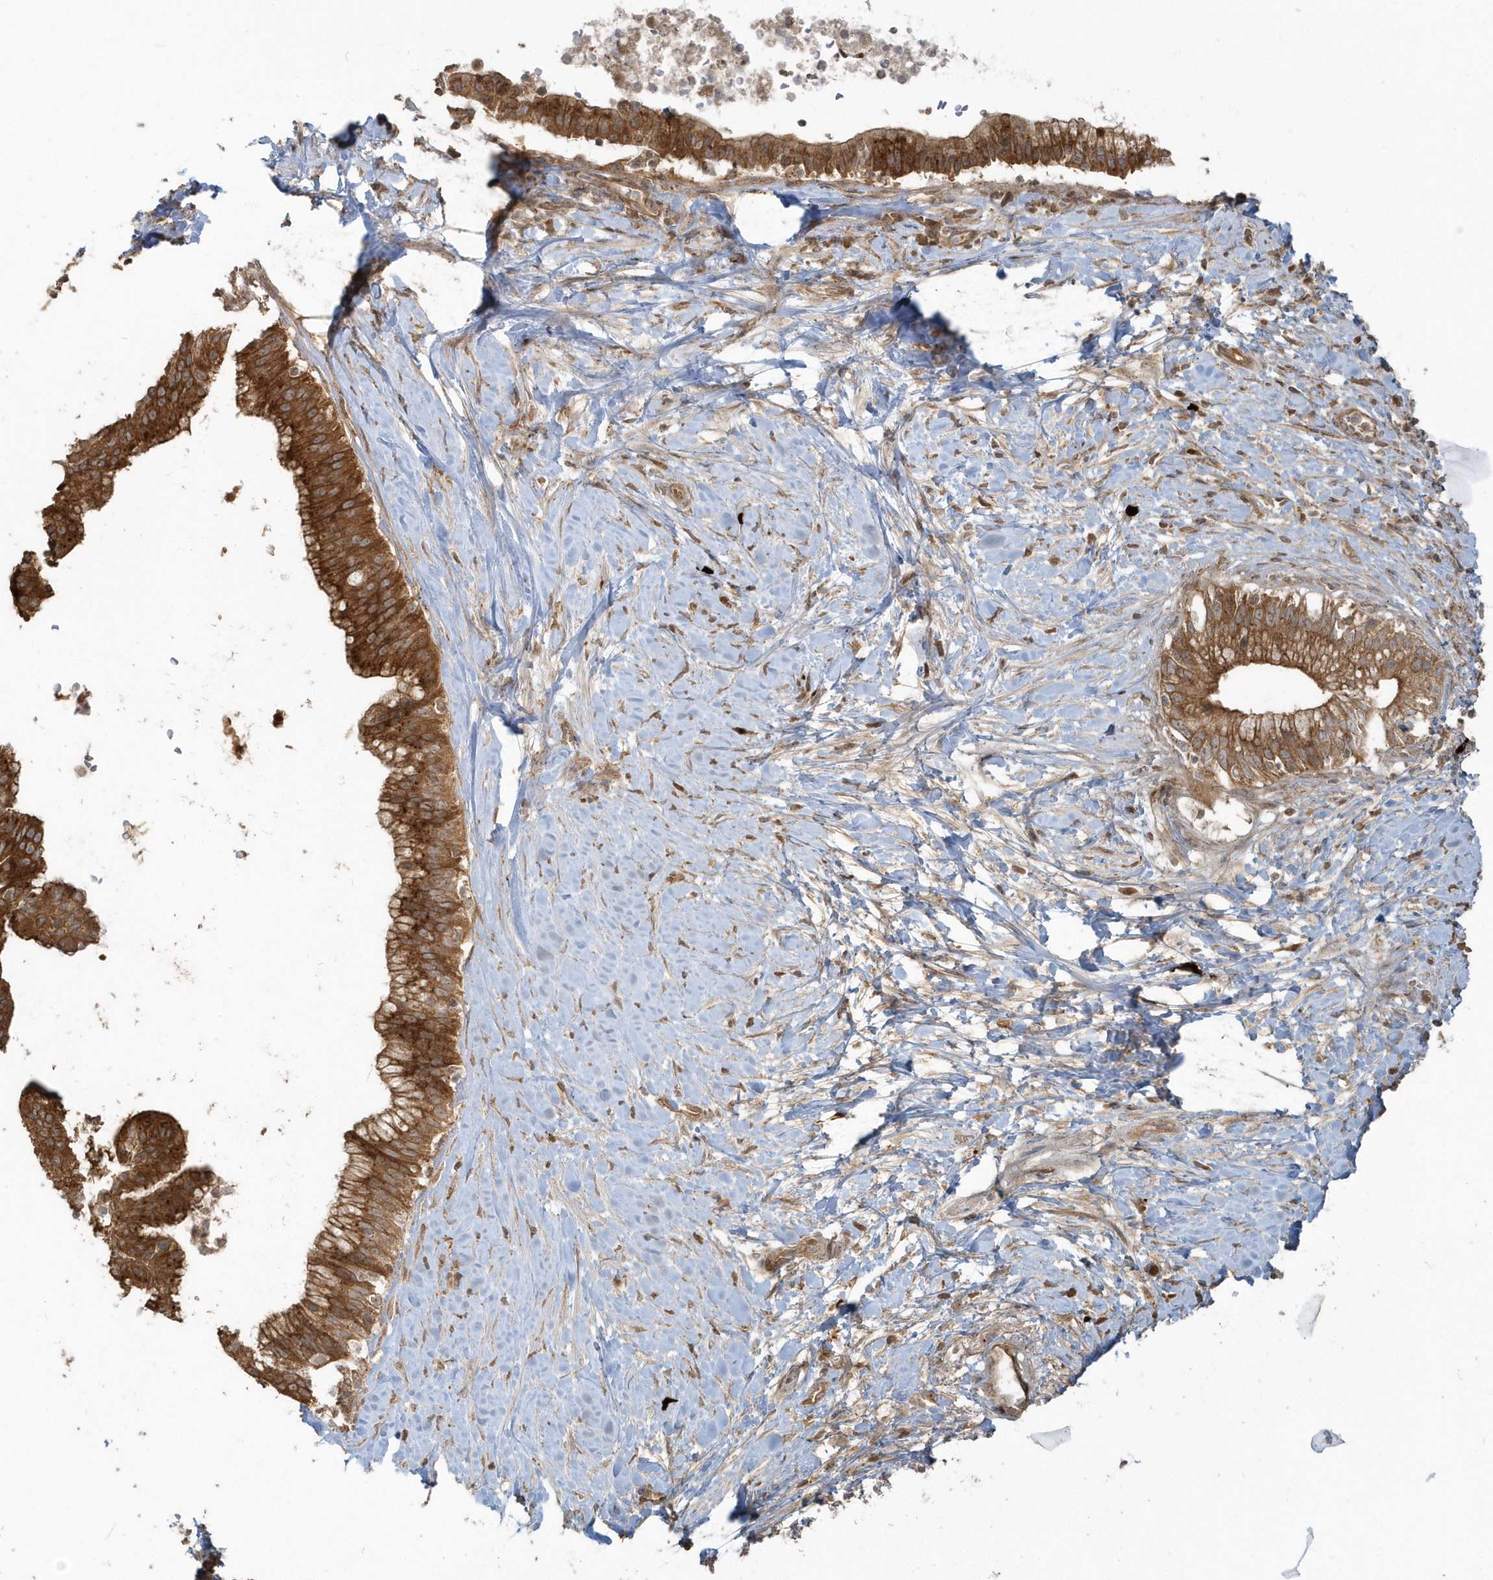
{"staining": {"intensity": "strong", "quantity": ">75%", "location": "cytoplasmic/membranous"}, "tissue": "pancreatic cancer", "cell_type": "Tumor cells", "image_type": "cancer", "snomed": [{"axis": "morphology", "description": "Adenocarcinoma, NOS"}, {"axis": "topography", "description": "Pancreas"}], "caption": "Protein staining displays strong cytoplasmic/membranous staining in approximately >75% of tumor cells in pancreatic cancer (adenocarcinoma).", "gene": "STIM2", "patient": {"sex": "male", "age": 68}}